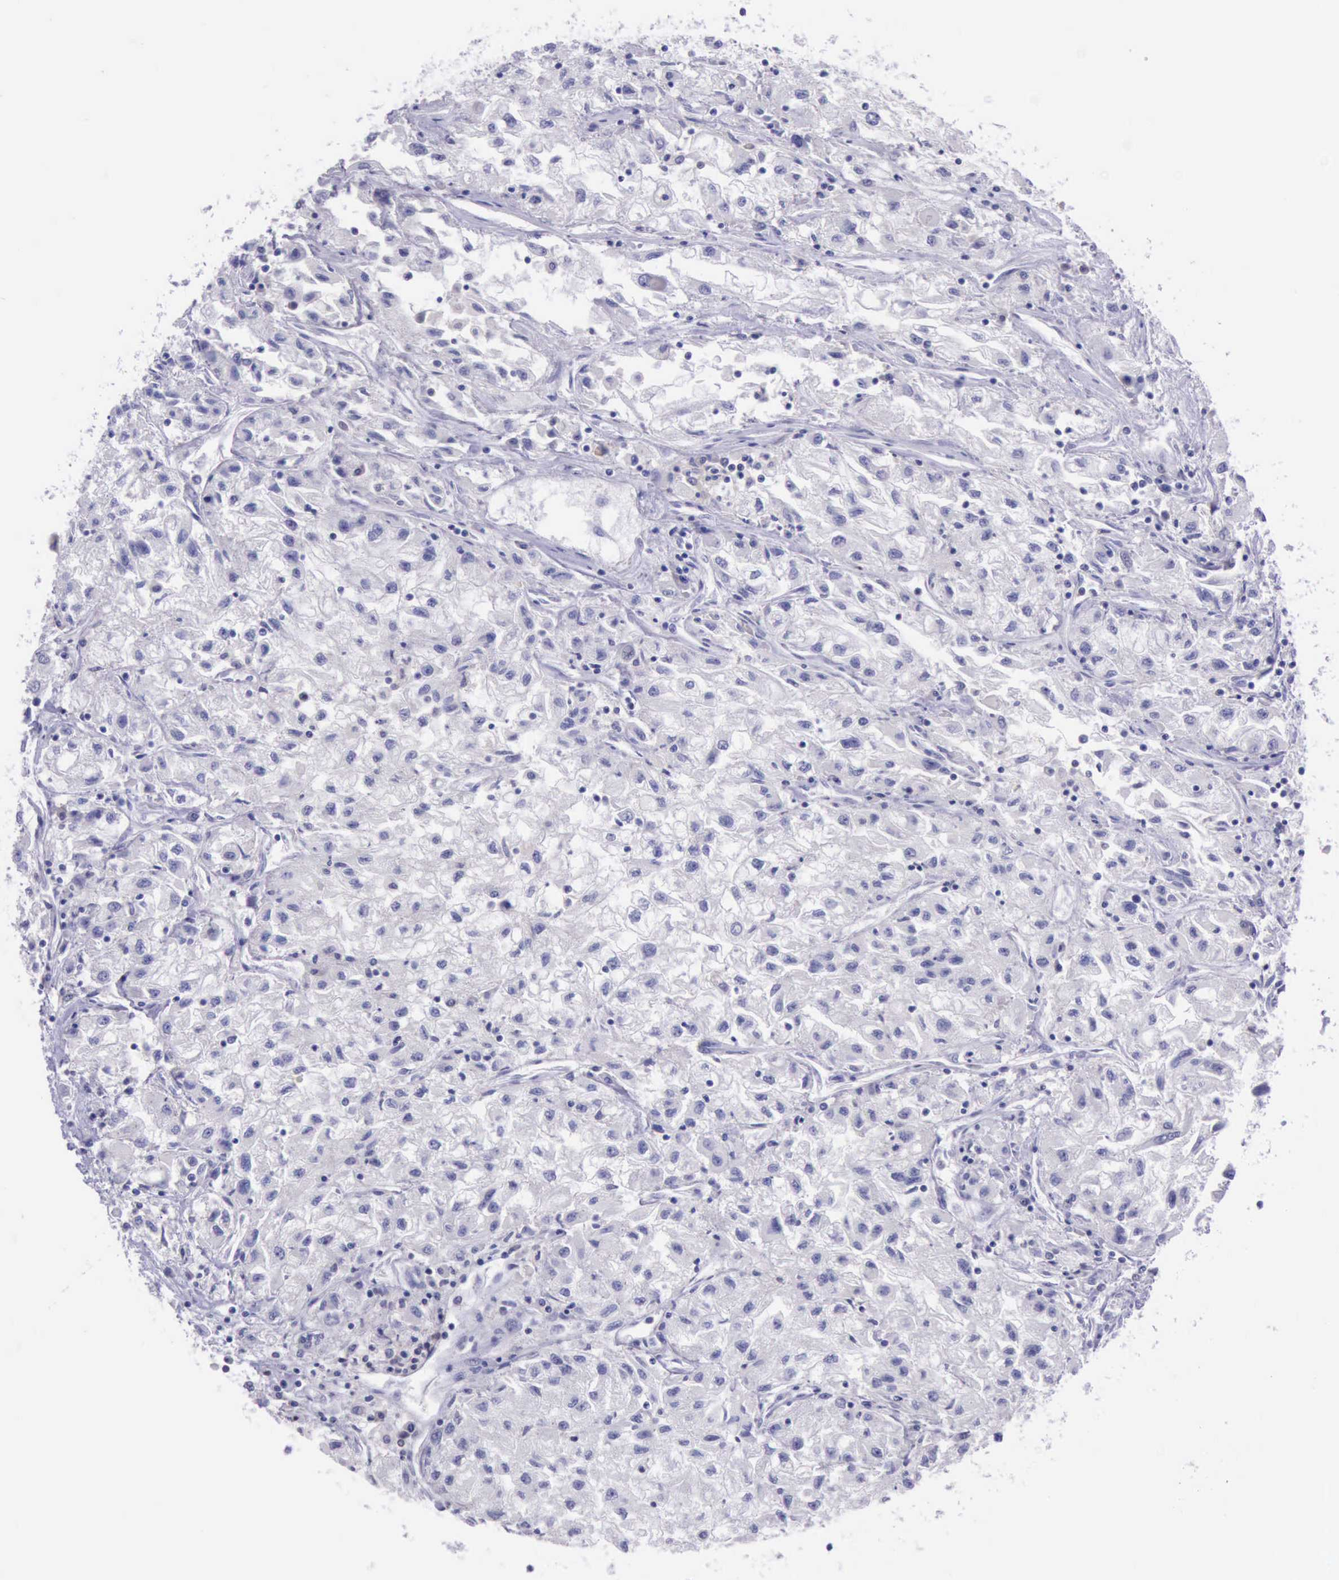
{"staining": {"intensity": "negative", "quantity": "none", "location": "none"}, "tissue": "renal cancer", "cell_type": "Tumor cells", "image_type": "cancer", "snomed": [{"axis": "morphology", "description": "Adenocarcinoma, NOS"}, {"axis": "topography", "description": "Kidney"}], "caption": "Immunohistochemistry of renal cancer (adenocarcinoma) reveals no staining in tumor cells. (Stains: DAB (3,3'-diaminobenzidine) immunohistochemistry with hematoxylin counter stain, Microscopy: brightfield microscopy at high magnification).", "gene": "BTK", "patient": {"sex": "male", "age": 59}}